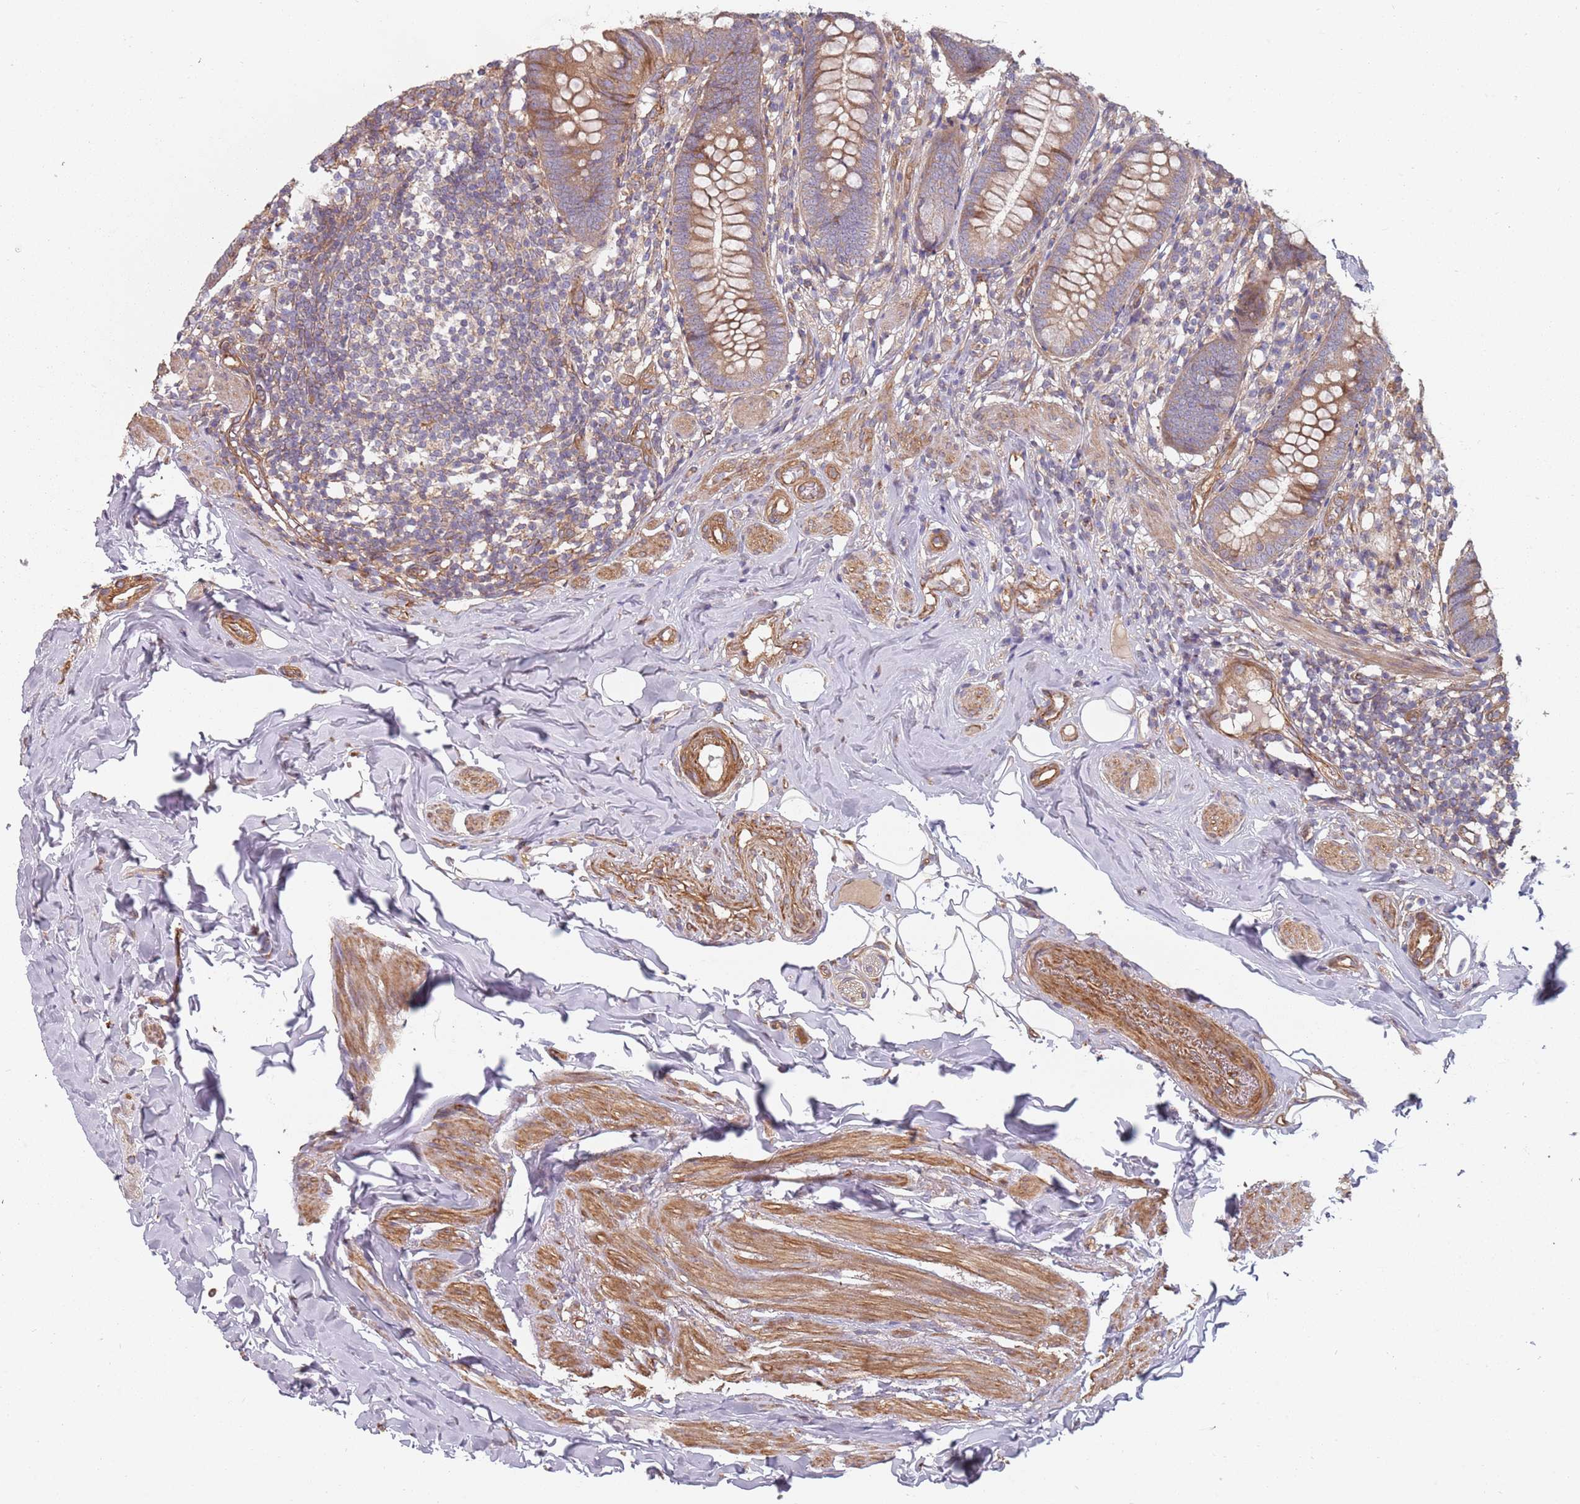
{"staining": {"intensity": "strong", "quantity": ">75%", "location": "cytoplasmic/membranous"}, "tissue": "appendix", "cell_type": "Glandular cells", "image_type": "normal", "snomed": [{"axis": "morphology", "description": "Normal tissue, NOS"}, {"axis": "topography", "description": "Appendix"}], "caption": "IHC (DAB (3,3'-diaminobenzidine)) staining of normal appendix shows strong cytoplasmic/membranous protein positivity in approximately >75% of glandular cells.", "gene": "SPDL1", "patient": {"sex": "female", "age": 62}}